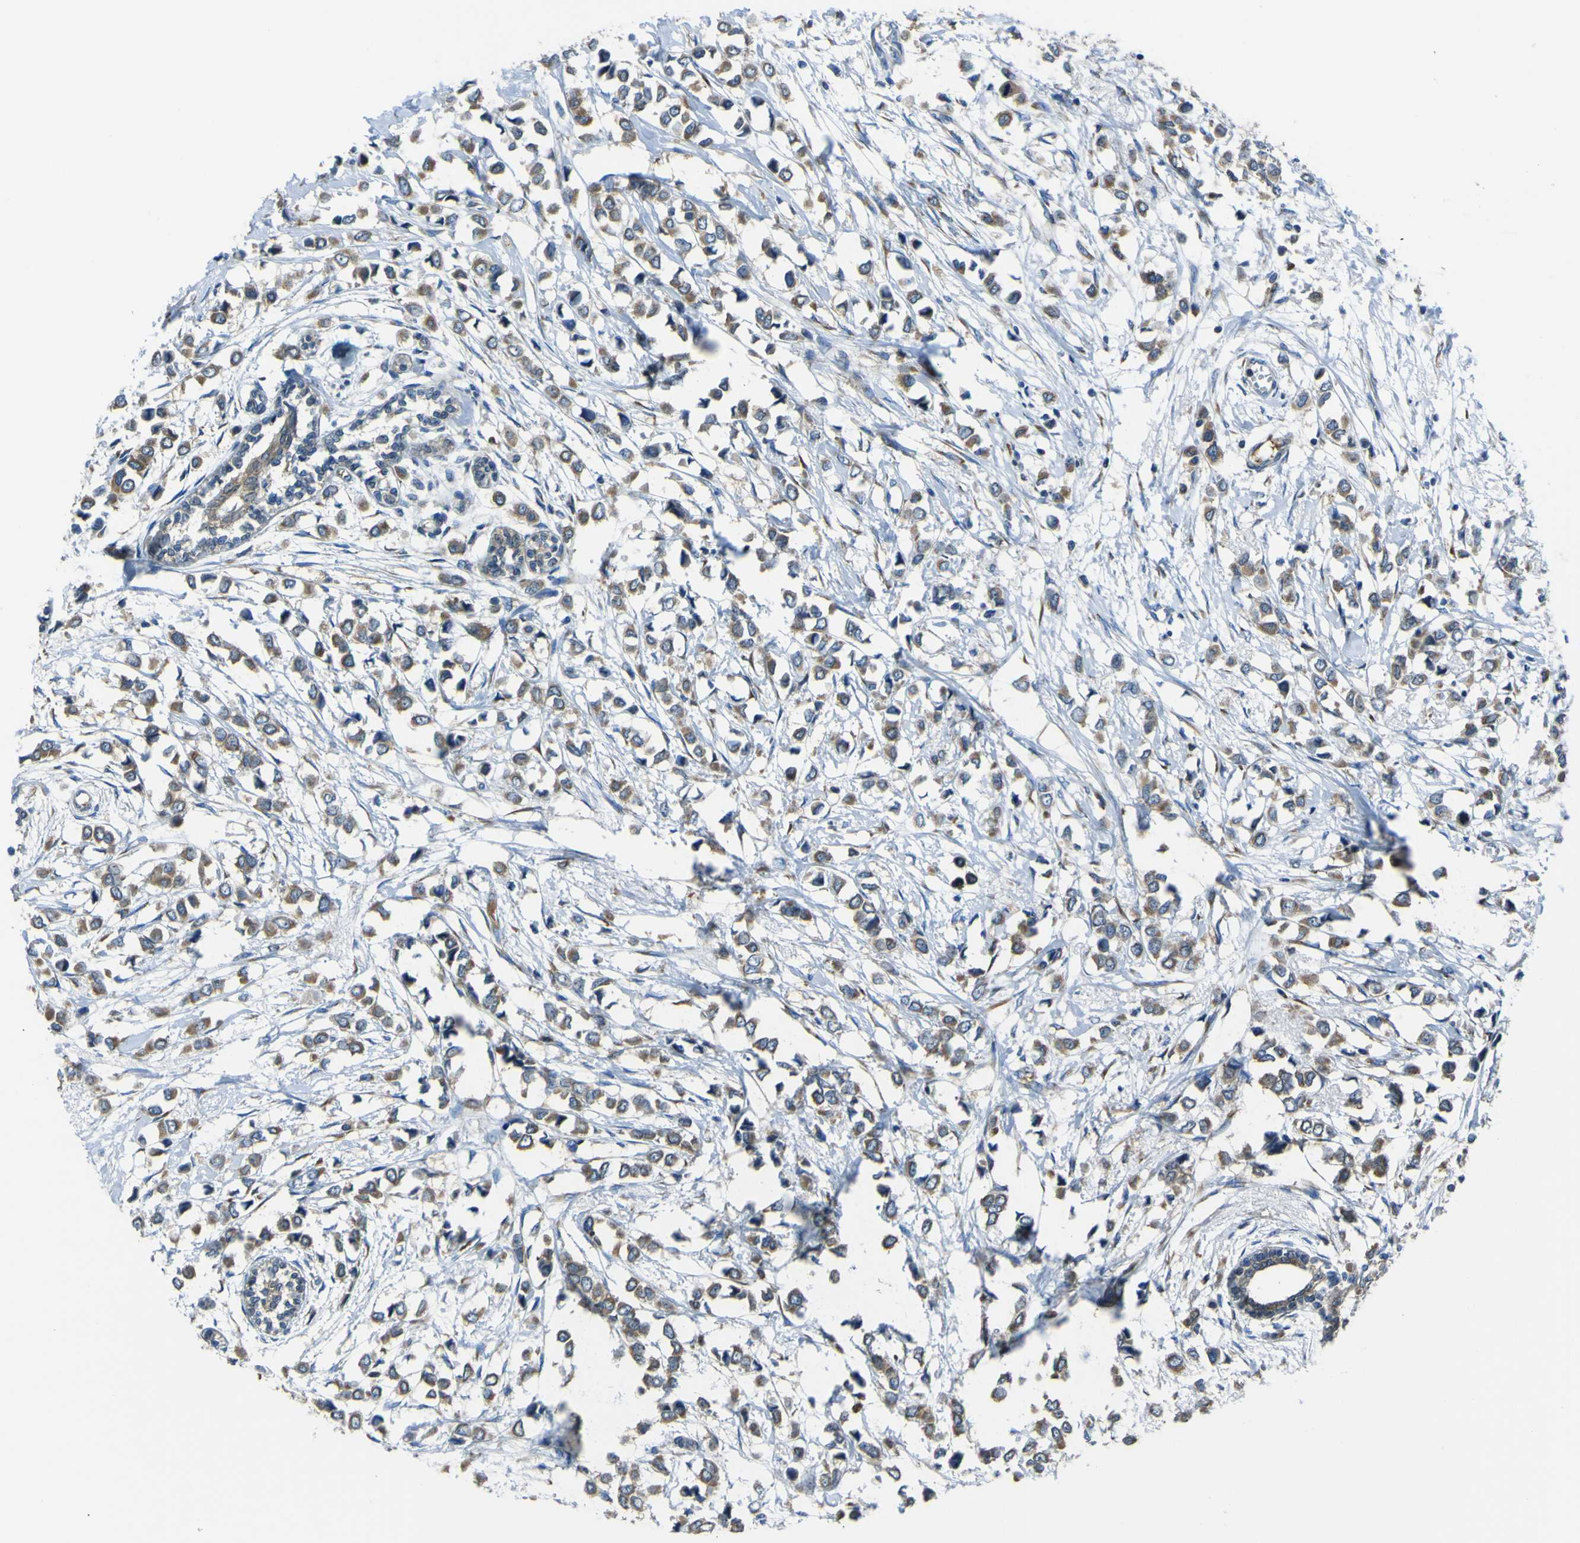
{"staining": {"intensity": "moderate", "quantity": ">75%", "location": "cytoplasmic/membranous"}, "tissue": "breast cancer", "cell_type": "Tumor cells", "image_type": "cancer", "snomed": [{"axis": "morphology", "description": "Lobular carcinoma"}, {"axis": "topography", "description": "Breast"}], "caption": "Immunohistochemistry histopathology image of breast cancer stained for a protein (brown), which demonstrates medium levels of moderate cytoplasmic/membranous staining in approximately >75% of tumor cells.", "gene": "STIM1", "patient": {"sex": "female", "age": 51}}